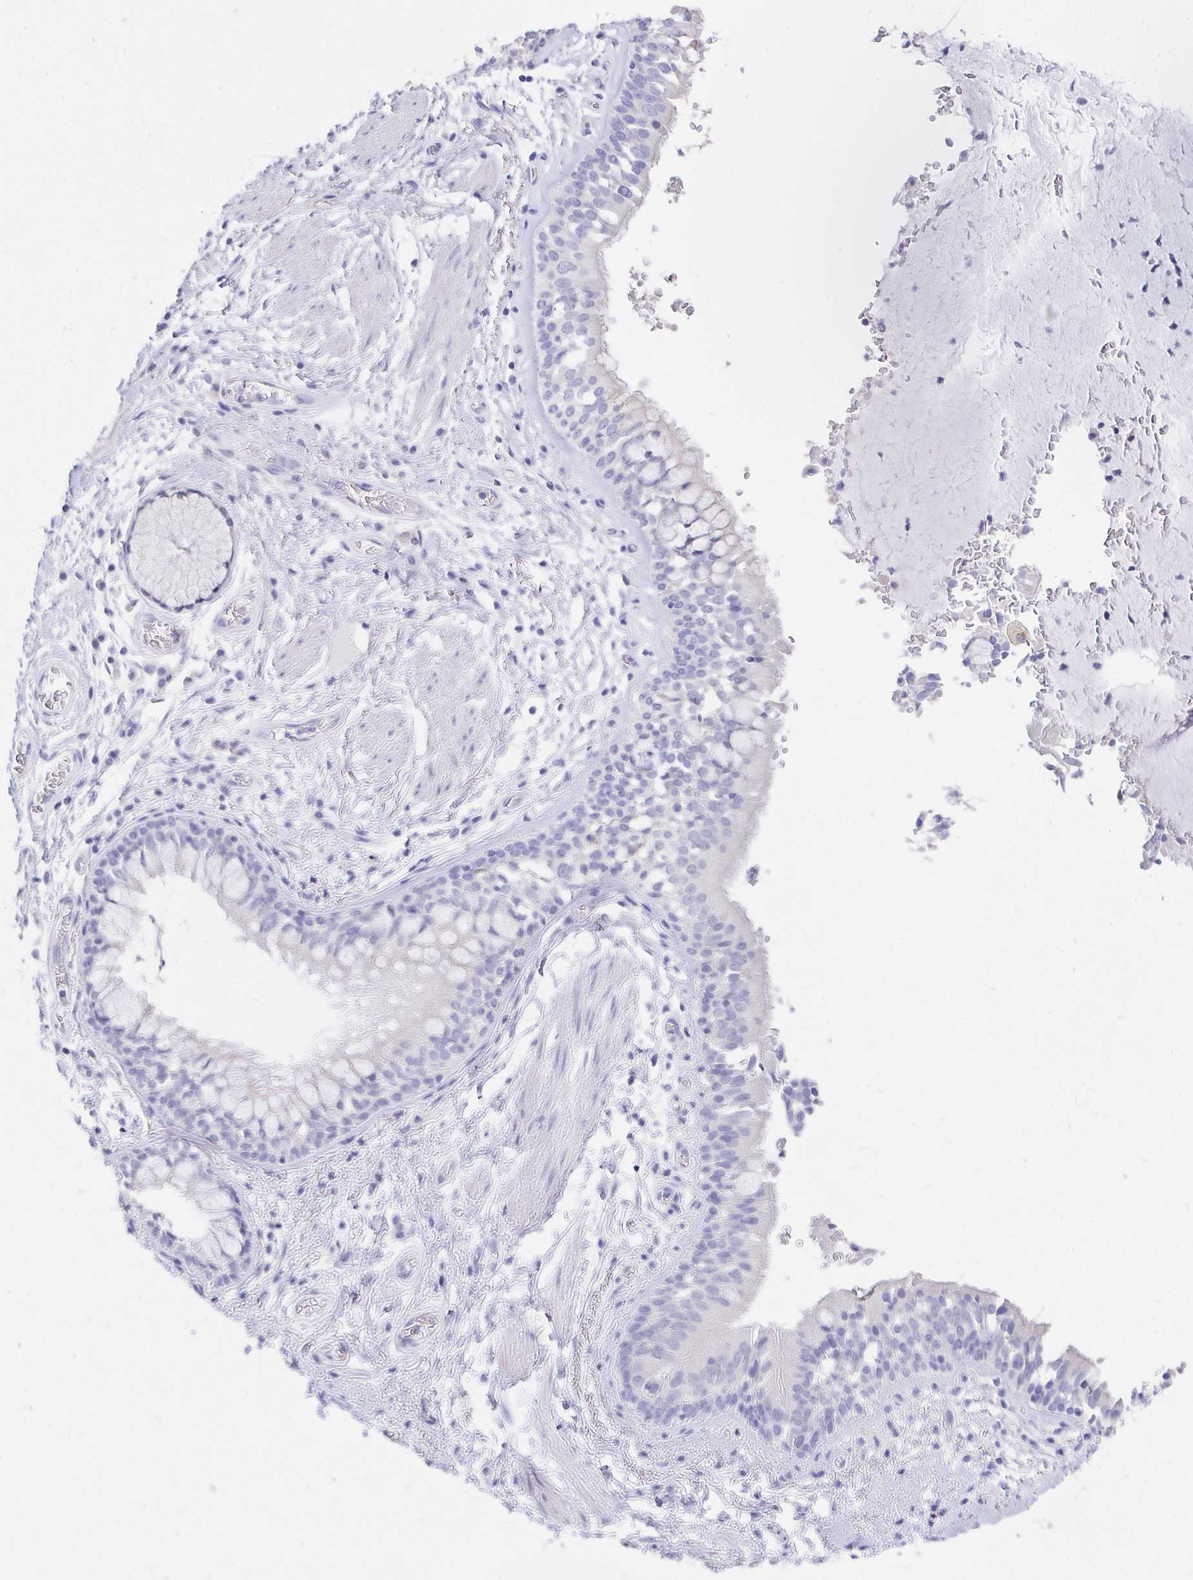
{"staining": {"intensity": "negative", "quantity": "none", "location": "none"}, "tissue": "adipose tissue", "cell_type": "Adipocytes", "image_type": "normal", "snomed": [{"axis": "morphology", "description": "Normal tissue, NOS"}, {"axis": "morphology", "description": "Degeneration, NOS"}, {"axis": "topography", "description": "Cartilage tissue"}, {"axis": "topography", "description": "Lung"}], "caption": "The micrograph demonstrates no staining of adipocytes in normal adipose tissue.", "gene": "UMOD", "patient": {"sex": "female", "age": 61}}